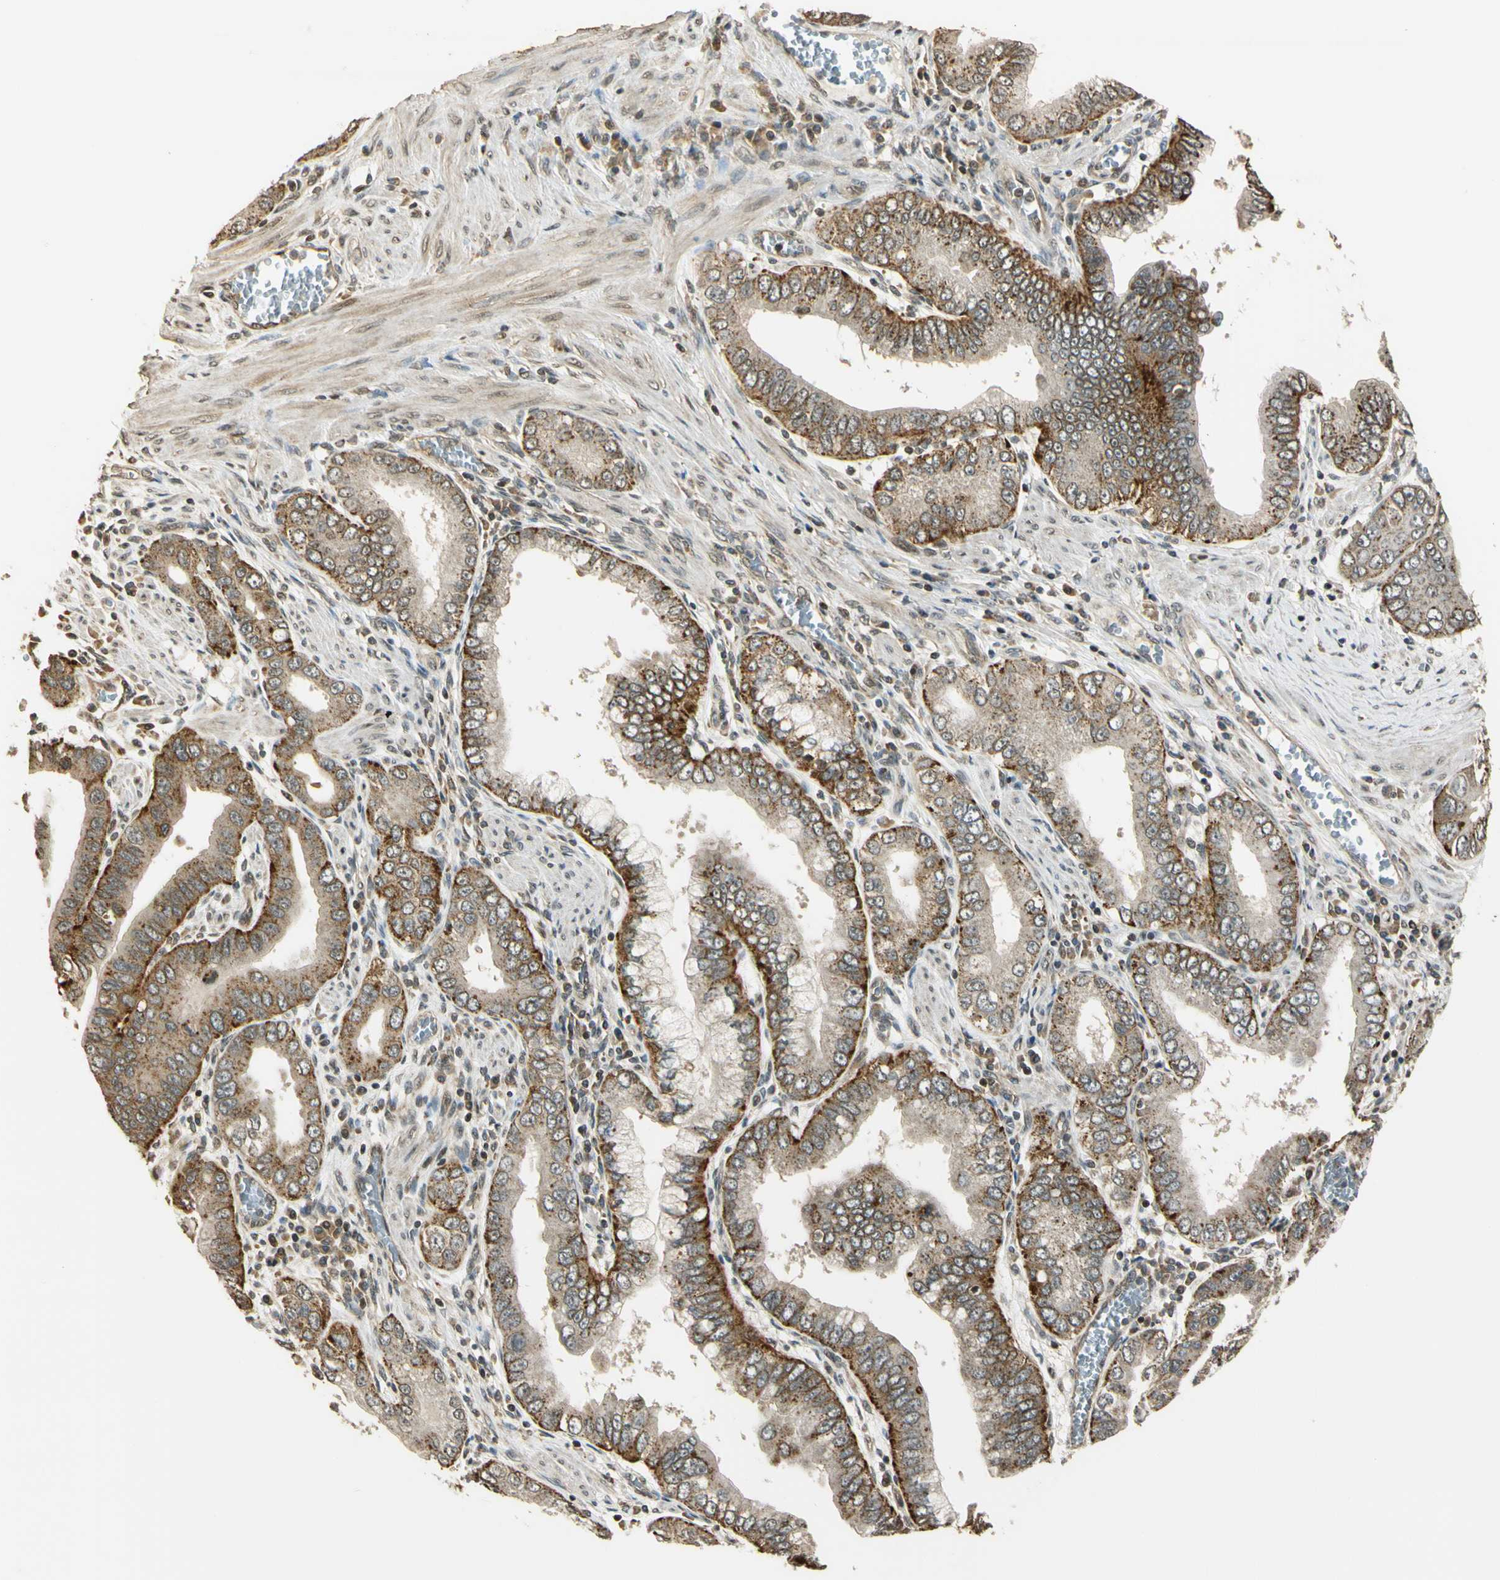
{"staining": {"intensity": "strong", "quantity": ">75%", "location": "cytoplasmic/membranous"}, "tissue": "pancreatic cancer", "cell_type": "Tumor cells", "image_type": "cancer", "snomed": [{"axis": "morphology", "description": "Normal tissue, NOS"}, {"axis": "topography", "description": "Lymph node"}], "caption": "Immunohistochemistry (IHC) of pancreatic cancer displays high levels of strong cytoplasmic/membranous expression in approximately >75% of tumor cells.", "gene": "LAMTOR1", "patient": {"sex": "male", "age": 50}}